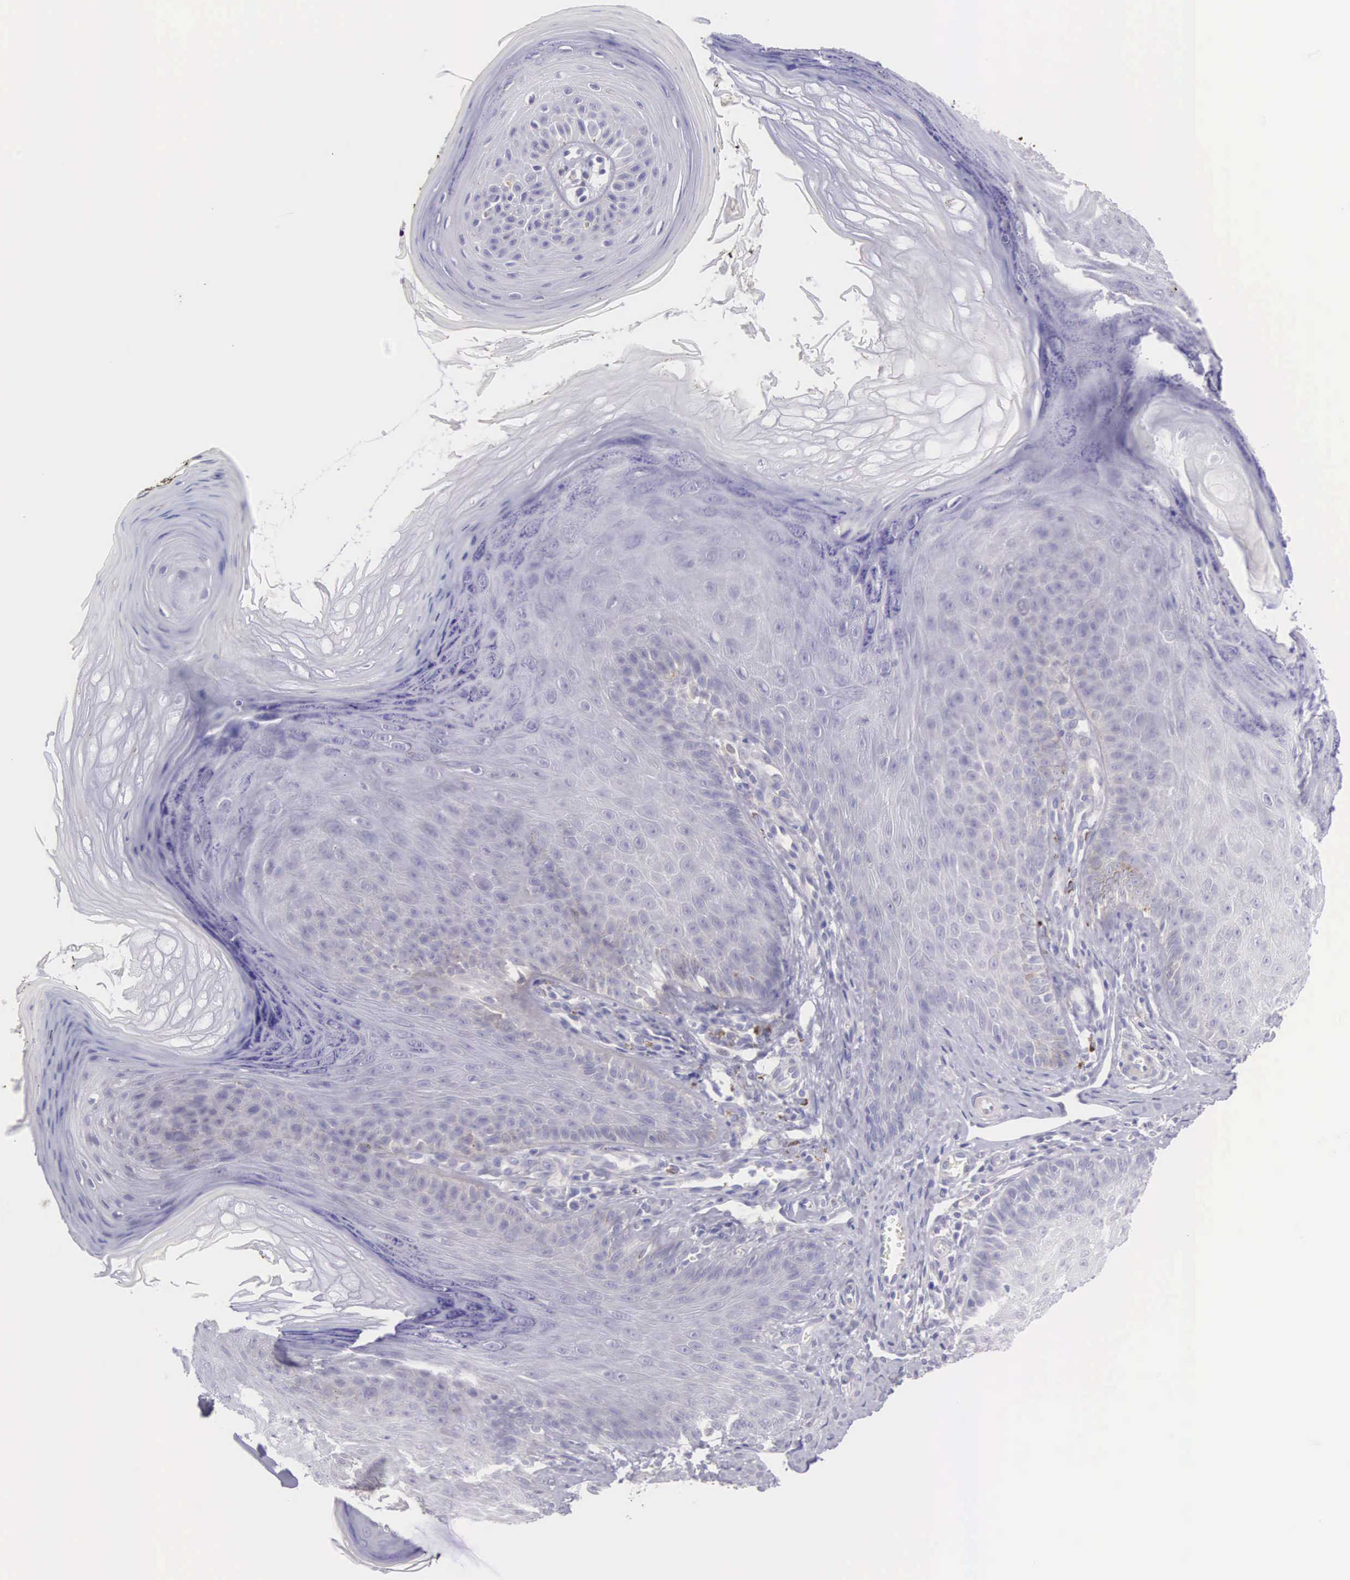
{"staining": {"intensity": "negative", "quantity": "none", "location": "none"}, "tissue": "skin", "cell_type": "Fibroblasts", "image_type": "normal", "snomed": [{"axis": "morphology", "description": "Normal tissue, NOS"}, {"axis": "topography", "description": "Skin"}], "caption": "An image of skin stained for a protein exhibits no brown staining in fibroblasts.", "gene": "ARFGAP3", "patient": {"sex": "female", "age": 15}}